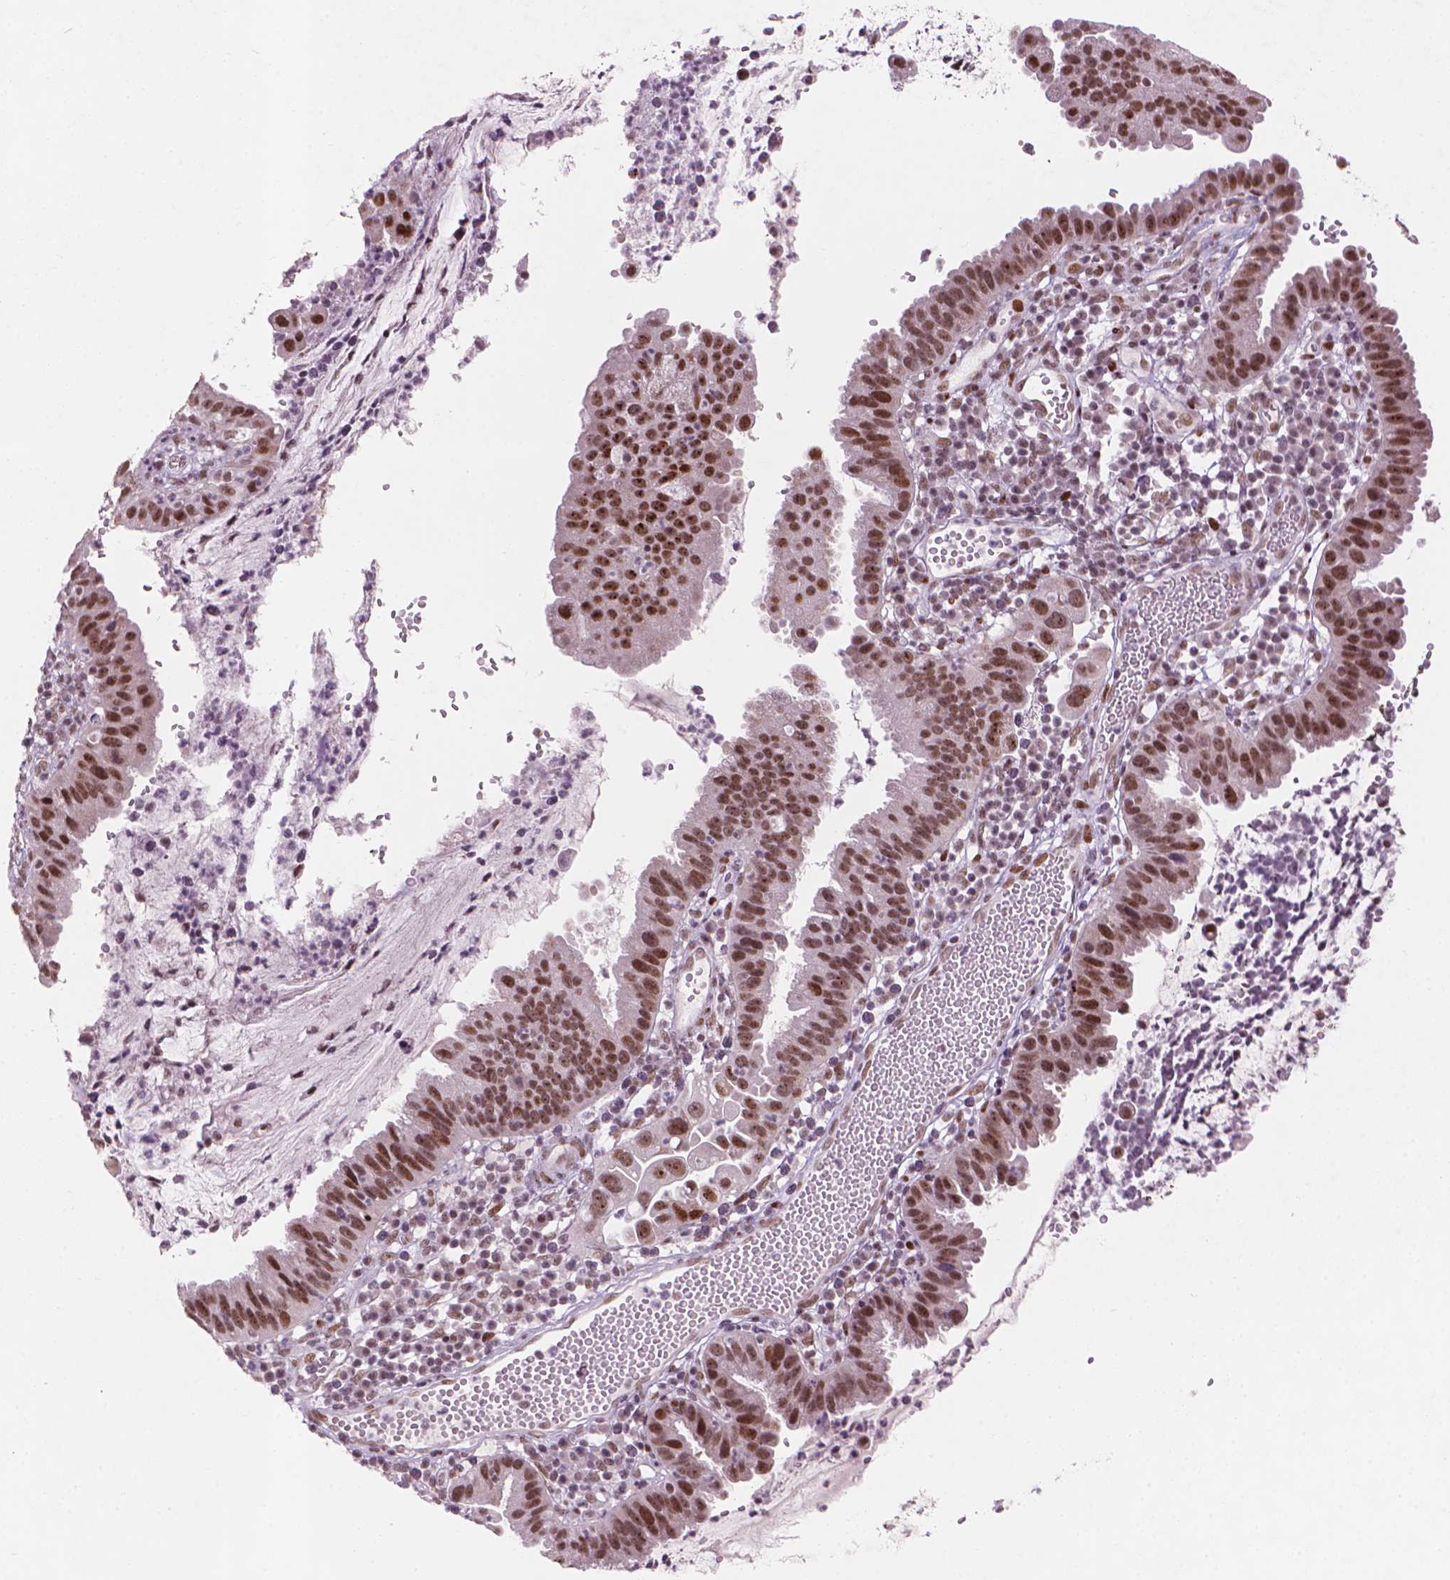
{"staining": {"intensity": "strong", "quantity": ">75%", "location": "nuclear"}, "tissue": "cervical cancer", "cell_type": "Tumor cells", "image_type": "cancer", "snomed": [{"axis": "morphology", "description": "Adenocarcinoma, NOS"}, {"axis": "topography", "description": "Cervix"}], "caption": "Cervical adenocarcinoma stained for a protein (brown) displays strong nuclear positive expression in about >75% of tumor cells.", "gene": "HES7", "patient": {"sex": "female", "age": 34}}